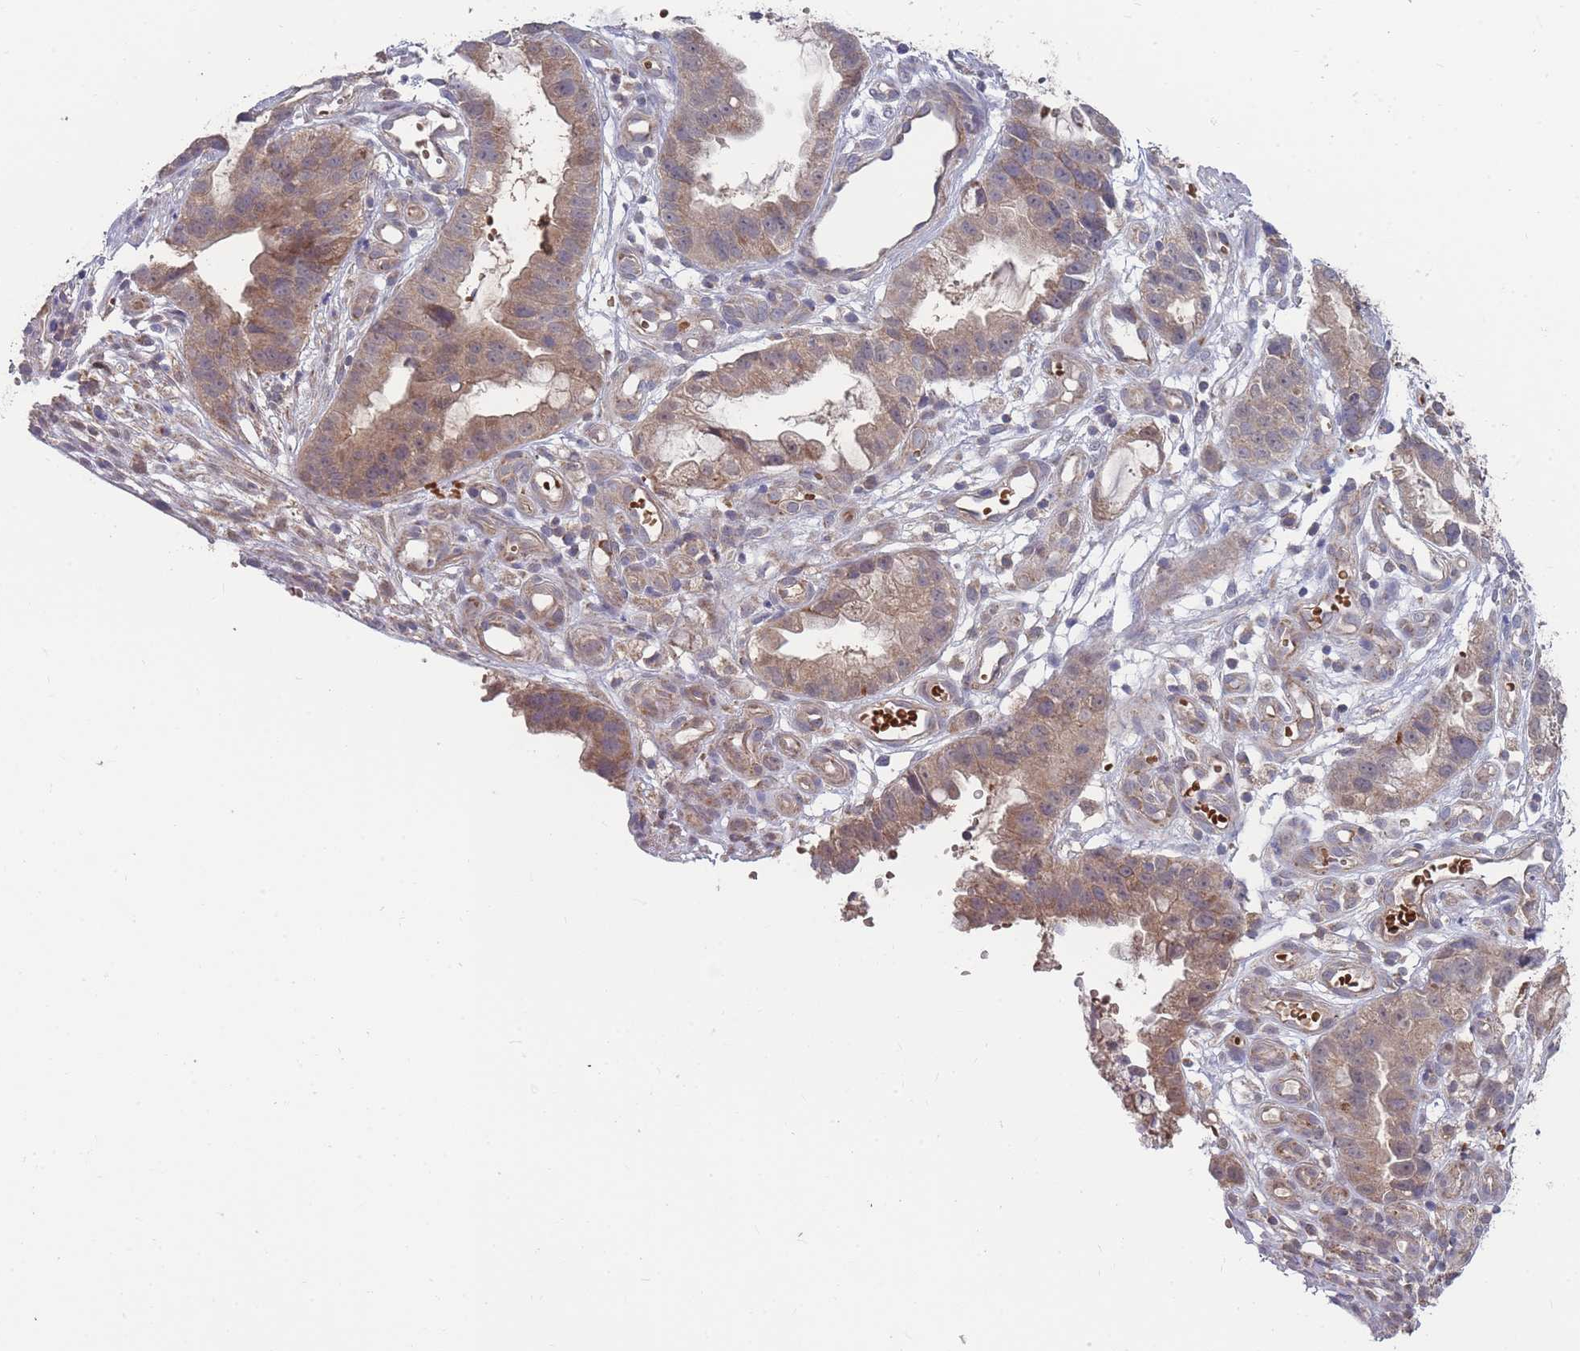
{"staining": {"intensity": "moderate", "quantity": ">75%", "location": "cytoplasmic/membranous"}, "tissue": "stomach cancer", "cell_type": "Tumor cells", "image_type": "cancer", "snomed": [{"axis": "morphology", "description": "Adenocarcinoma, NOS"}, {"axis": "topography", "description": "Stomach"}], "caption": "Brown immunohistochemical staining in stomach cancer (adenocarcinoma) displays moderate cytoplasmic/membranous expression in approximately >75% of tumor cells.", "gene": "SLC35B4", "patient": {"sex": "male", "age": 55}}